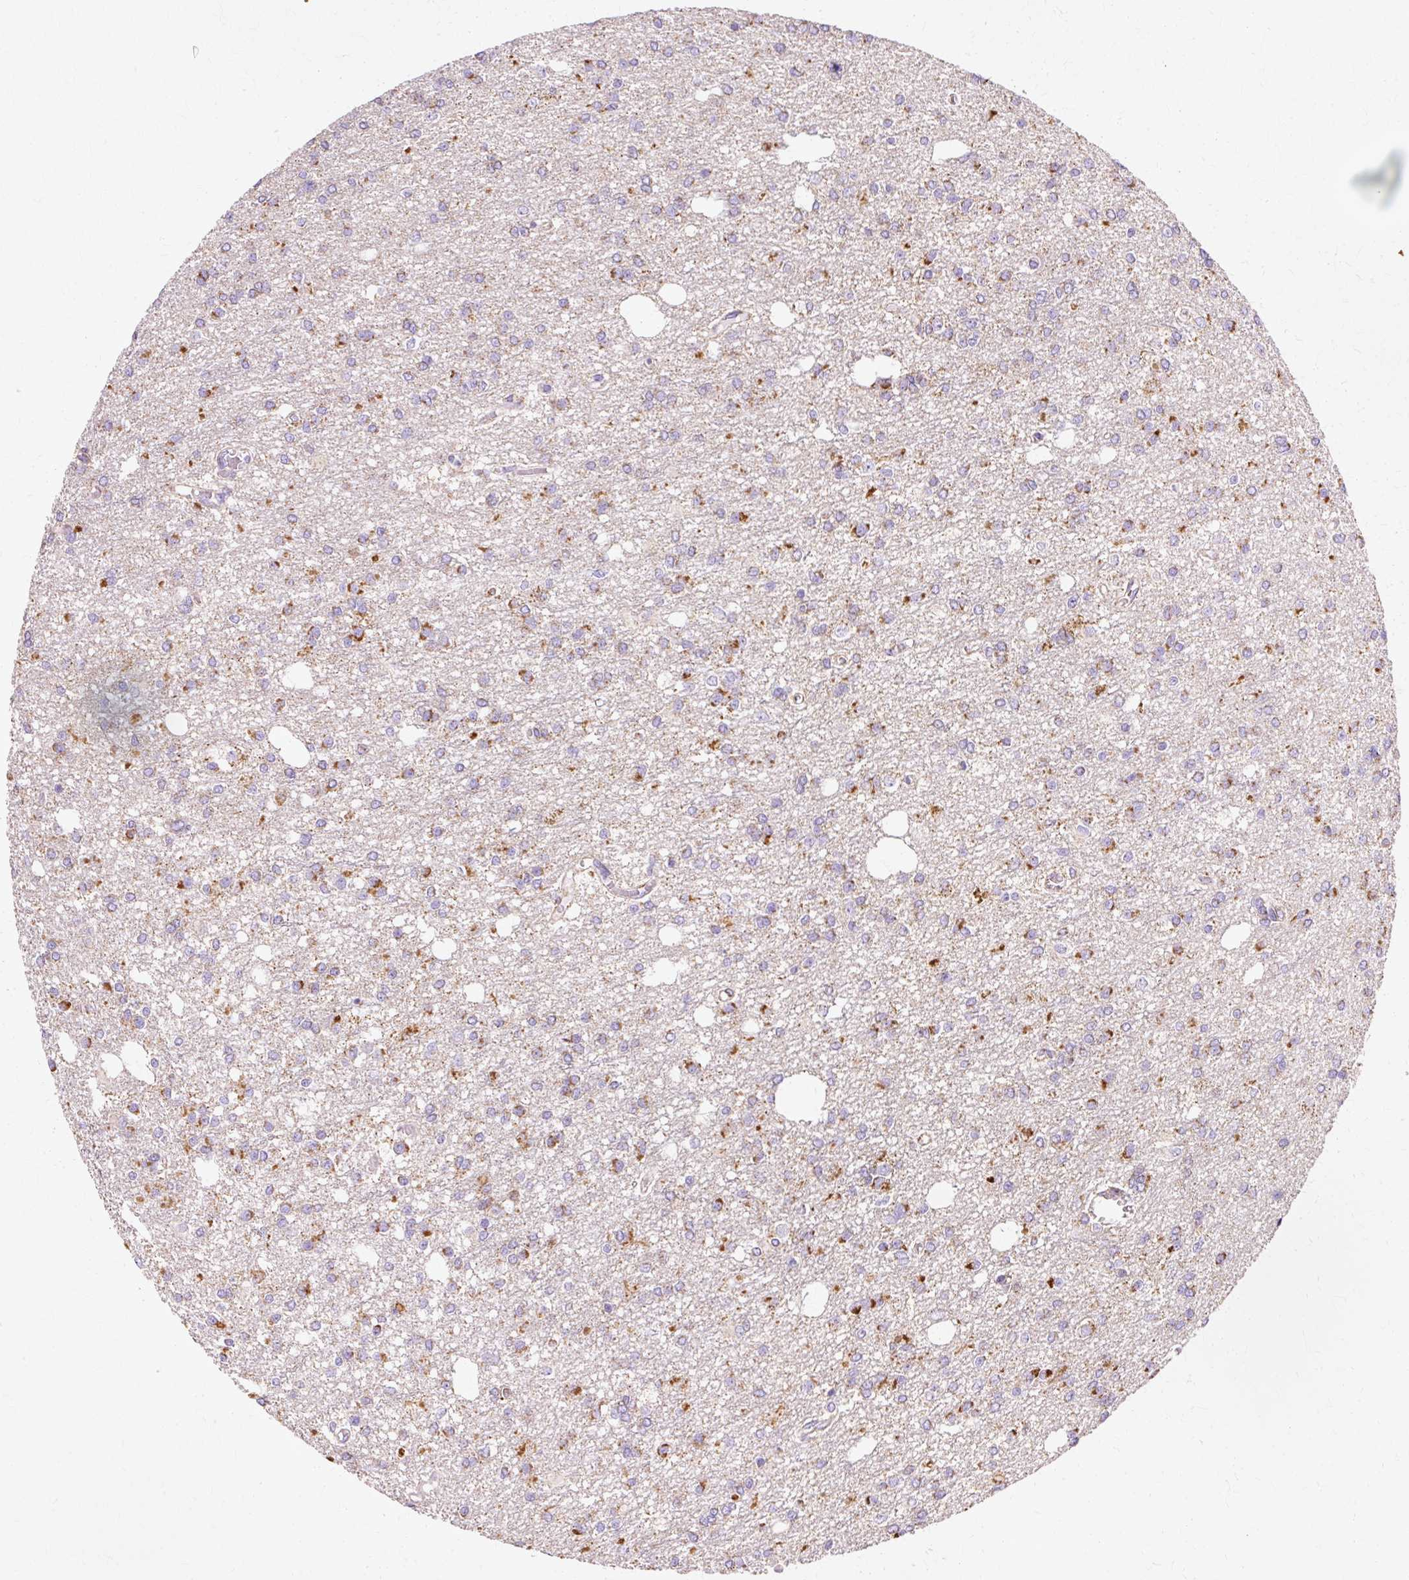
{"staining": {"intensity": "strong", "quantity": "25%-75%", "location": "cytoplasmic/membranous"}, "tissue": "glioma", "cell_type": "Tumor cells", "image_type": "cancer", "snomed": [{"axis": "morphology", "description": "Glioma, malignant, Low grade"}, {"axis": "topography", "description": "Brain"}], "caption": "Protein expression by IHC demonstrates strong cytoplasmic/membranous positivity in approximately 25%-75% of tumor cells in glioma.", "gene": "ATP5PO", "patient": {"sex": "male", "age": 26}}